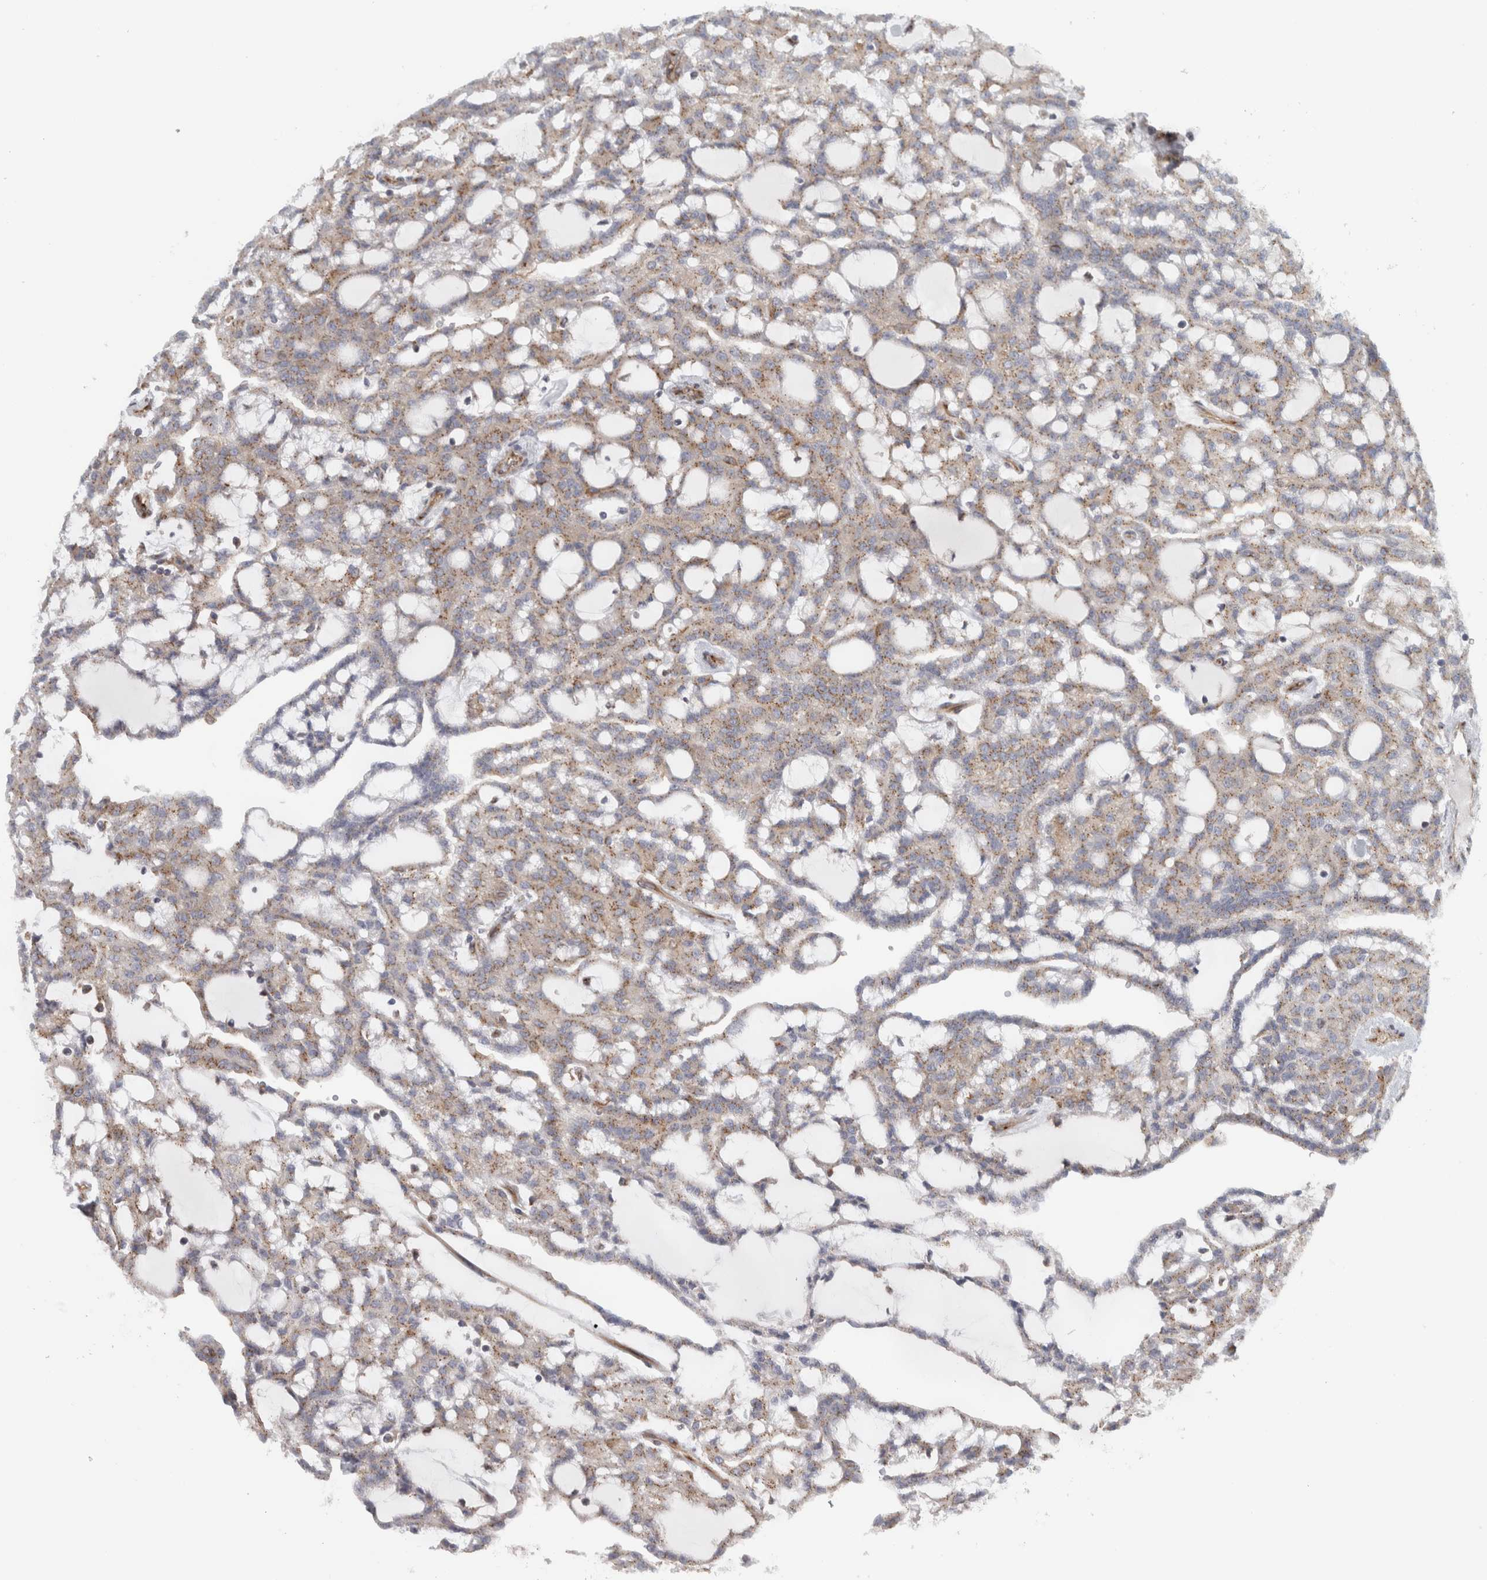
{"staining": {"intensity": "weak", "quantity": ">75%", "location": "cytoplasmic/membranous"}, "tissue": "renal cancer", "cell_type": "Tumor cells", "image_type": "cancer", "snomed": [{"axis": "morphology", "description": "Adenocarcinoma, NOS"}, {"axis": "topography", "description": "Kidney"}], "caption": "Adenocarcinoma (renal) stained for a protein demonstrates weak cytoplasmic/membranous positivity in tumor cells.", "gene": "PEX6", "patient": {"sex": "male", "age": 63}}